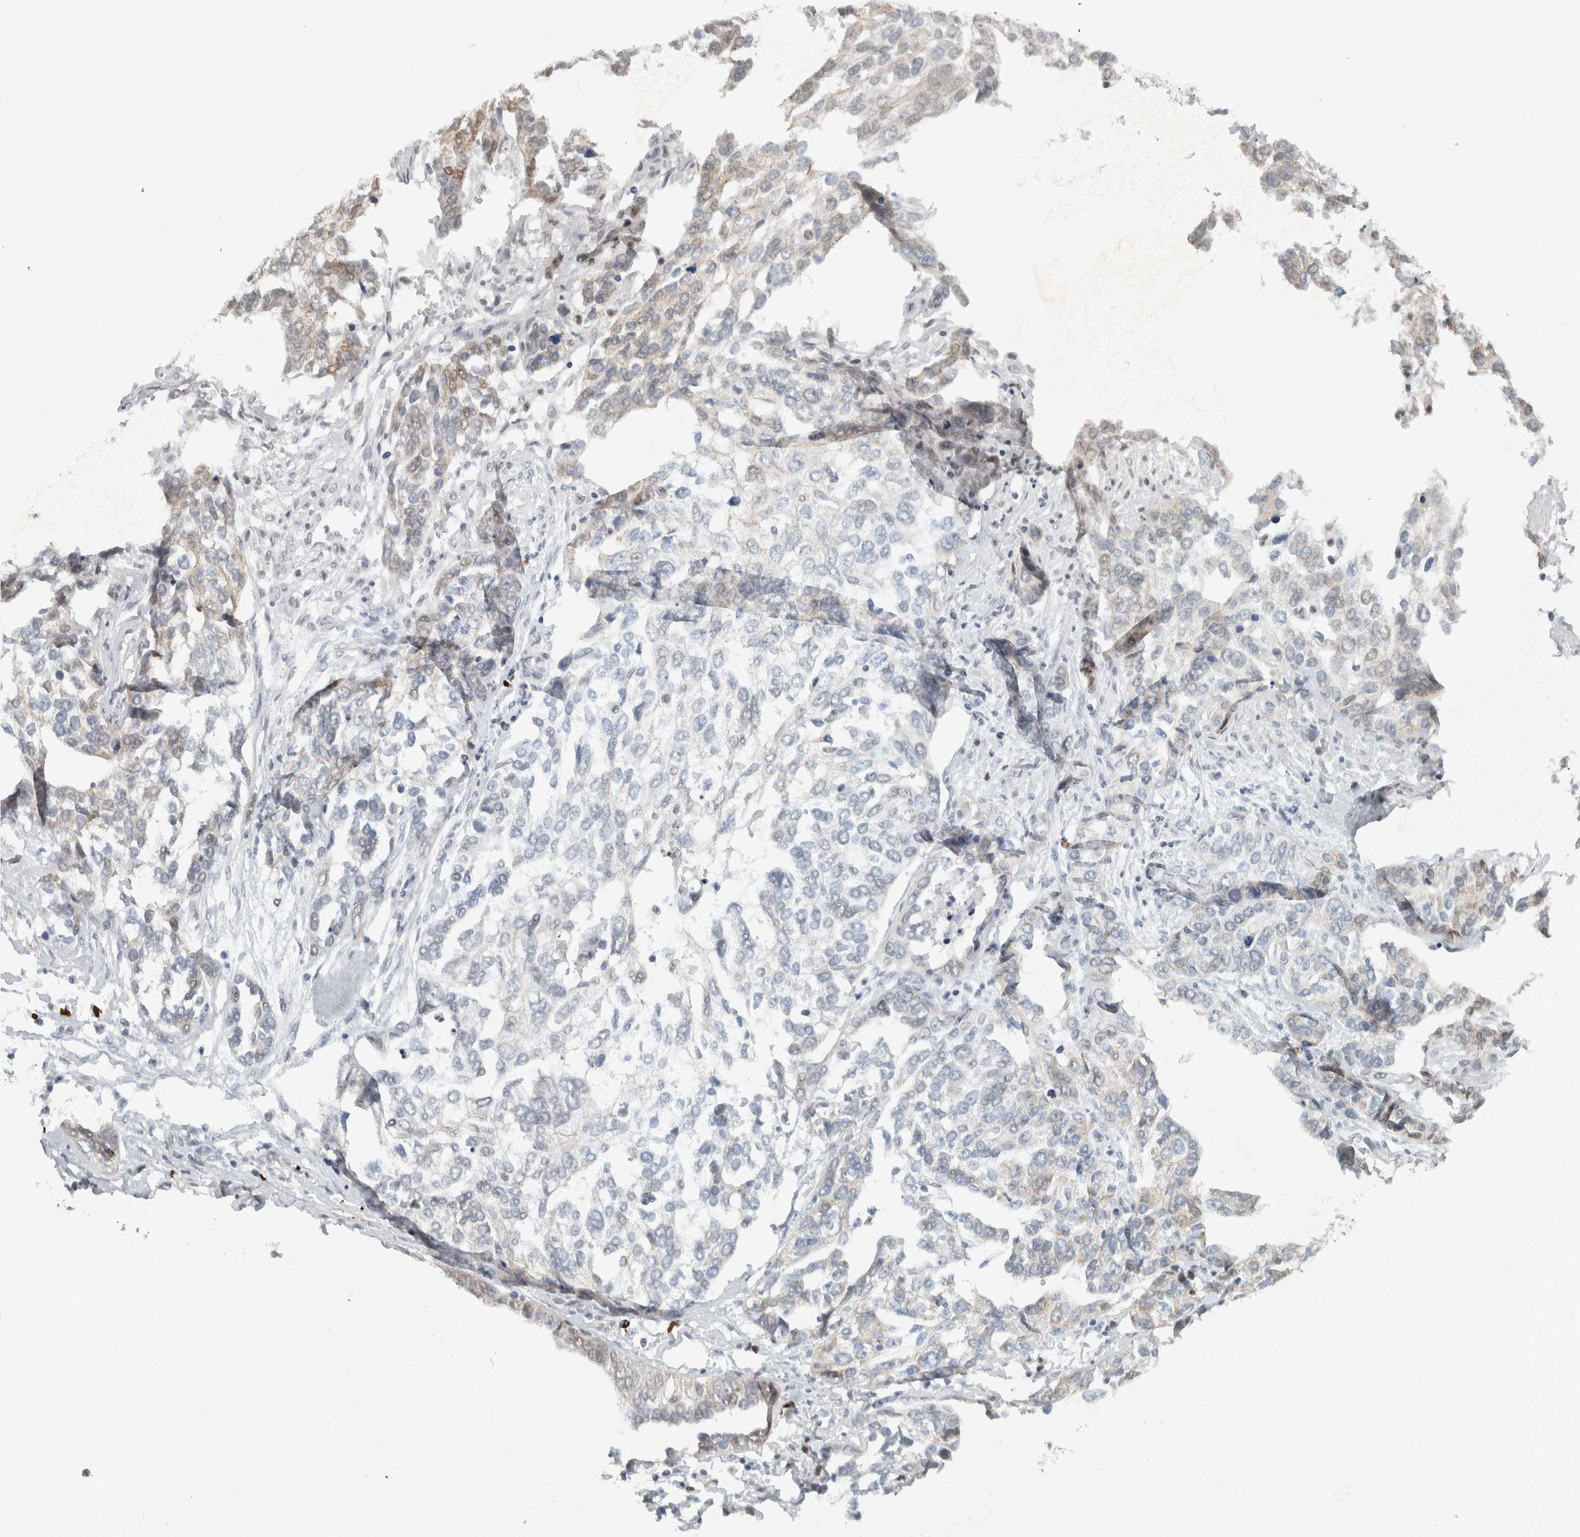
{"staining": {"intensity": "weak", "quantity": "<25%", "location": "nuclear"}, "tissue": "ovarian cancer", "cell_type": "Tumor cells", "image_type": "cancer", "snomed": [{"axis": "morphology", "description": "Cystadenocarcinoma, serous, NOS"}, {"axis": "topography", "description": "Ovary"}], "caption": "A photomicrograph of ovarian cancer (serous cystadenocarcinoma) stained for a protein reveals no brown staining in tumor cells. (DAB immunohistochemistry, high magnification).", "gene": "ADPRM", "patient": {"sex": "female", "age": 44}}